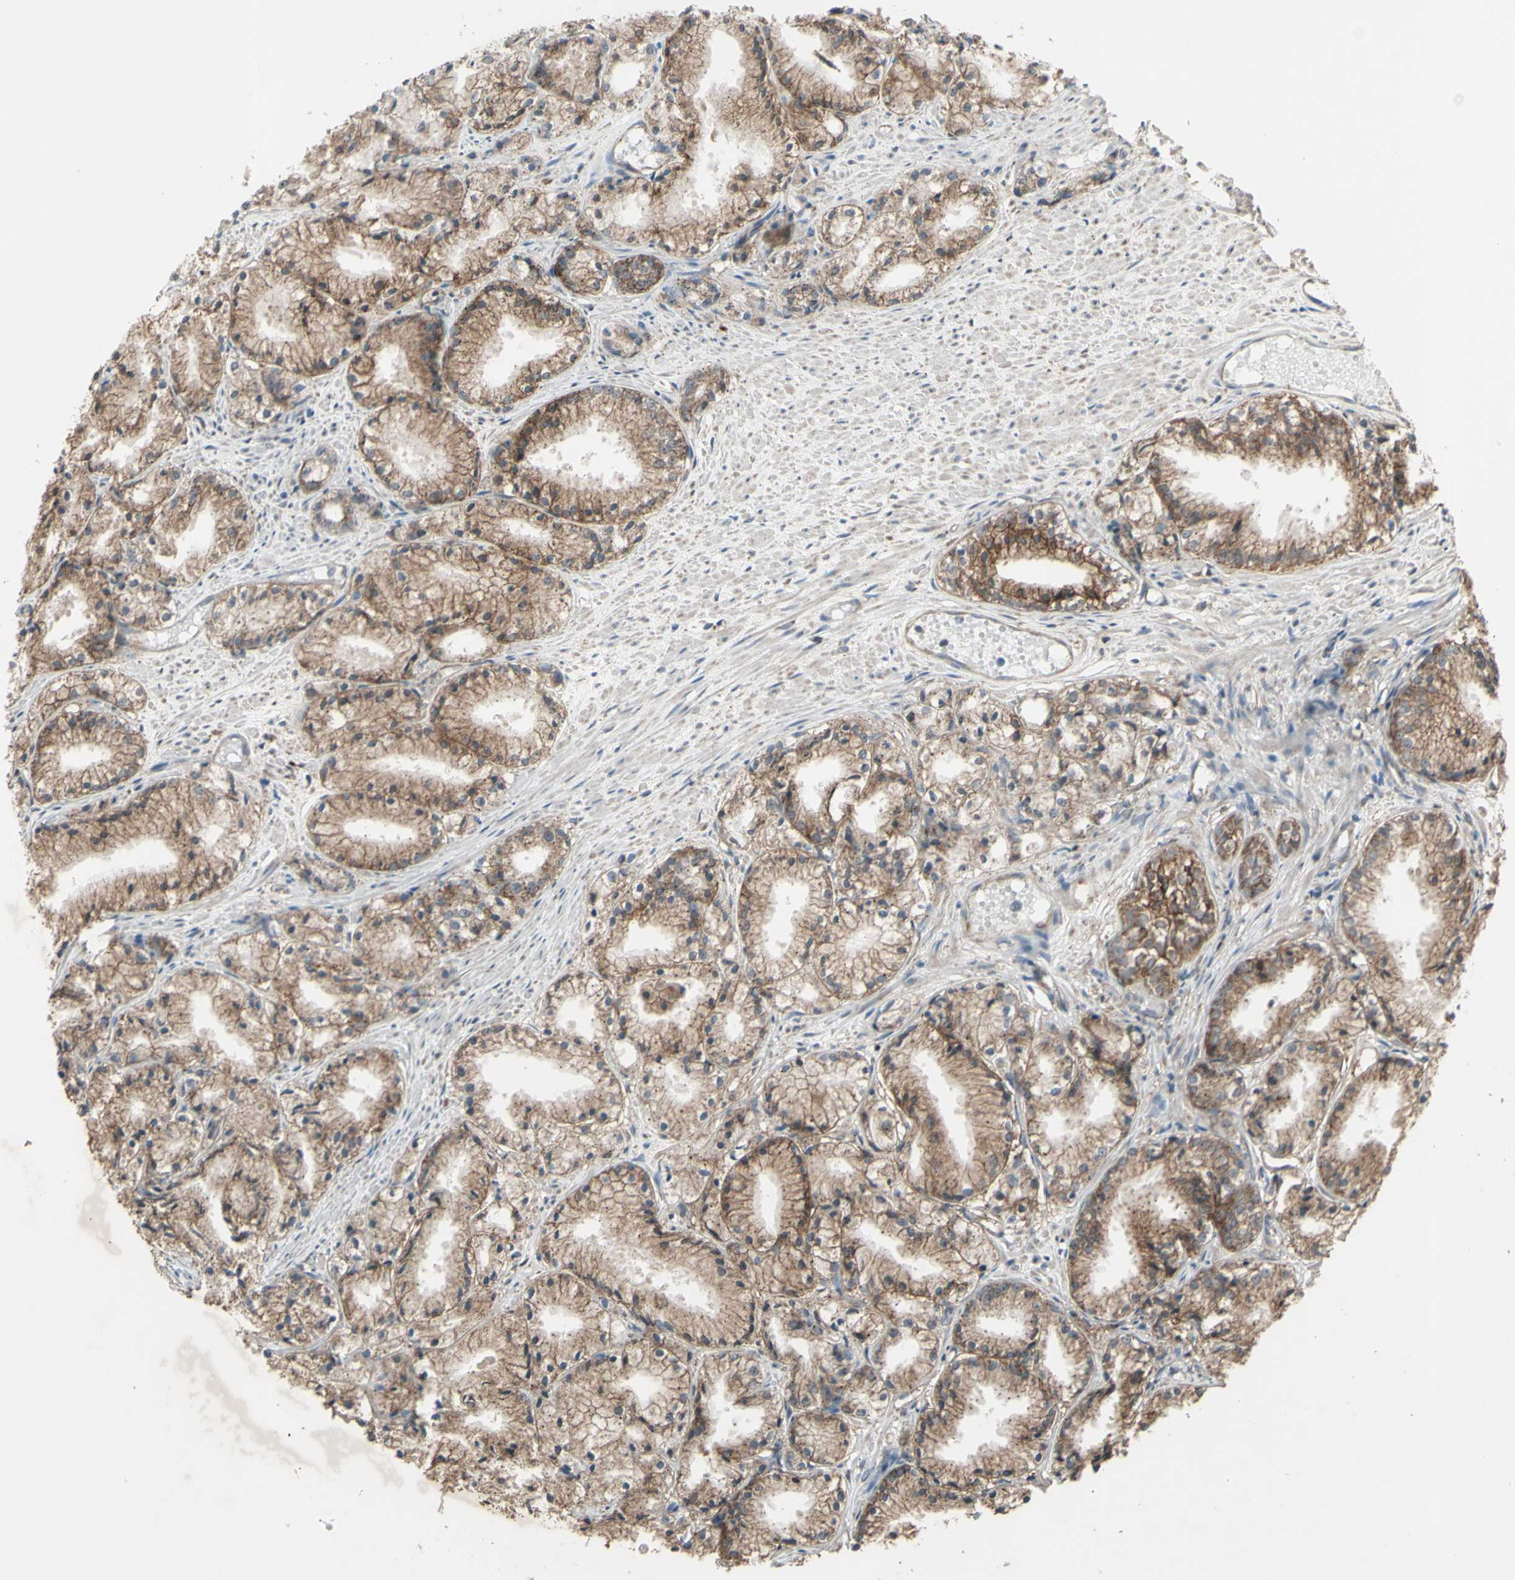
{"staining": {"intensity": "moderate", "quantity": ">75%", "location": "cytoplasmic/membranous"}, "tissue": "prostate cancer", "cell_type": "Tumor cells", "image_type": "cancer", "snomed": [{"axis": "morphology", "description": "Adenocarcinoma, Low grade"}, {"axis": "topography", "description": "Prostate"}], "caption": "Immunohistochemistry (DAB (3,3'-diaminobenzidine)) staining of human prostate adenocarcinoma (low-grade) shows moderate cytoplasmic/membranous protein positivity in approximately >75% of tumor cells.", "gene": "FXYD3", "patient": {"sex": "male", "age": 72}}